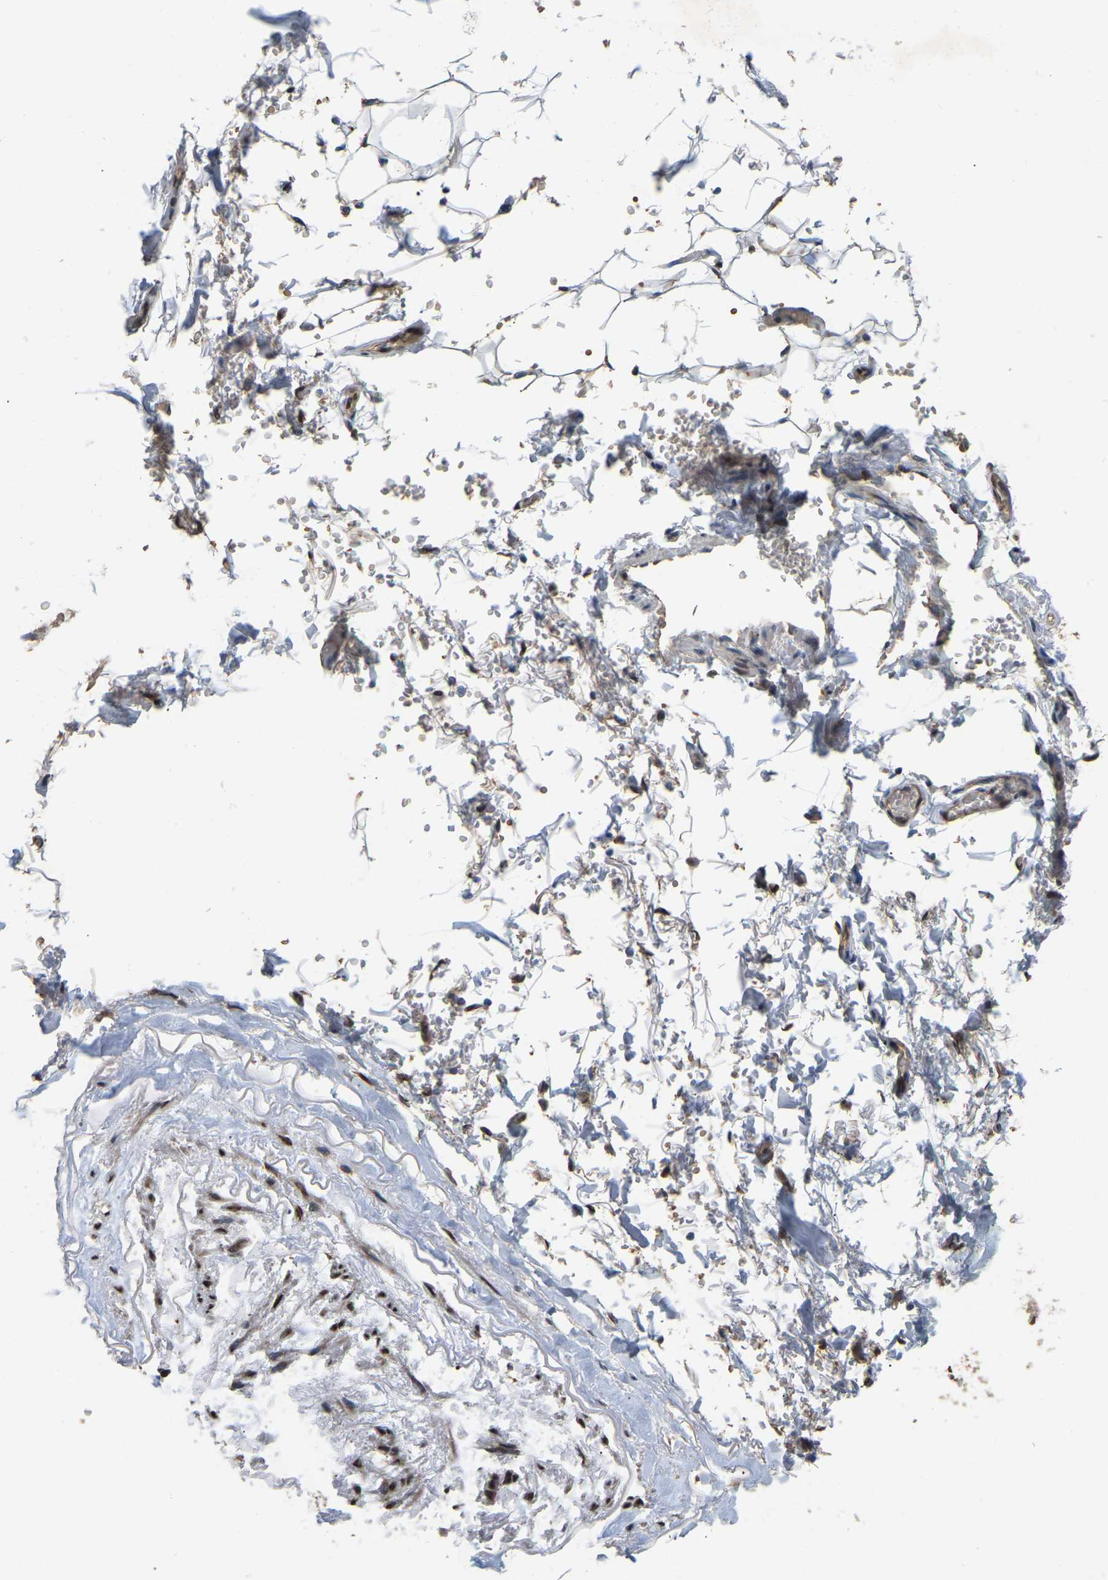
{"staining": {"intensity": "strong", "quantity": ">75%", "location": "nuclear"}, "tissue": "adipose tissue", "cell_type": "Adipocytes", "image_type": "normal", "snomed": [{"axis": "morphology", "description": "Normal tissue, NOS"}, {"axis": "topography", "description": "Cartilage tissue"}, {"axis": "topography", "description": "Lung"}], "caption": "Immunohistochemical staining of unremarkable adipose tissue shows >75% levels of strong nuclear protein staining in about >75% of adipocytes.", "gene": "C21orf91", "patient": {"sex": "female", "age": 77}}